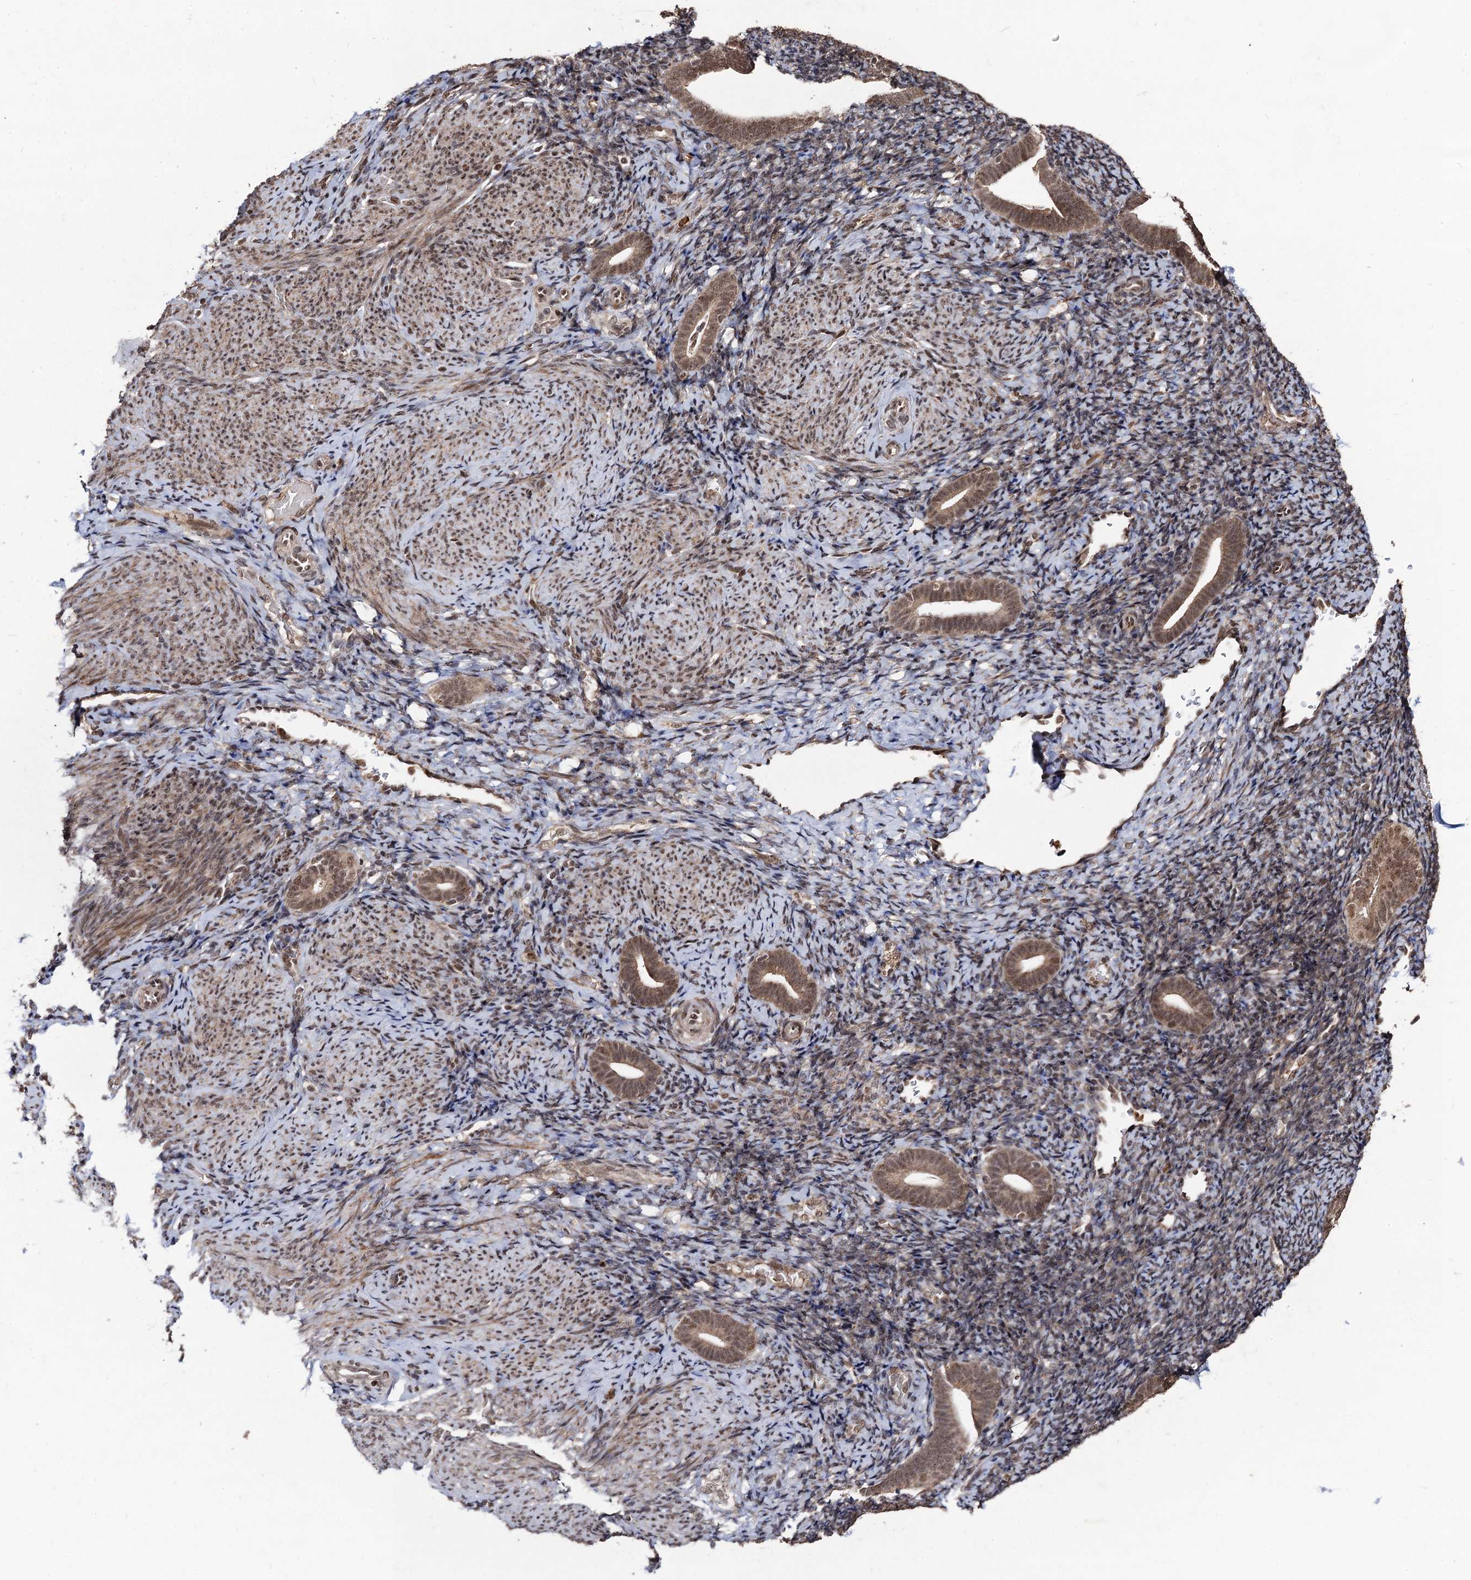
{"staining": {"intensity": "weak", "quantity": "25%-75%", "location": "cytoplasmic/membranous,nuclear"}, "tissue": "endometrium", "cell_type": "Cells in endometrial stroma", "image_type": "normal", "snomed": [{"axis": "morphology", "description": "Normal tissue, NOS"}, {"axis": "topography", "description": "Endometrium"}], "caption": "This image displays immunohistochemistry staining of benign endometrium, with low weak cytoplasmic/membranous,nuclear staining in approximately 25%-75% of cells in endometrial stroma.", "gene": "SFSWAP", "patient": {"sex": "female", "age": 51}}